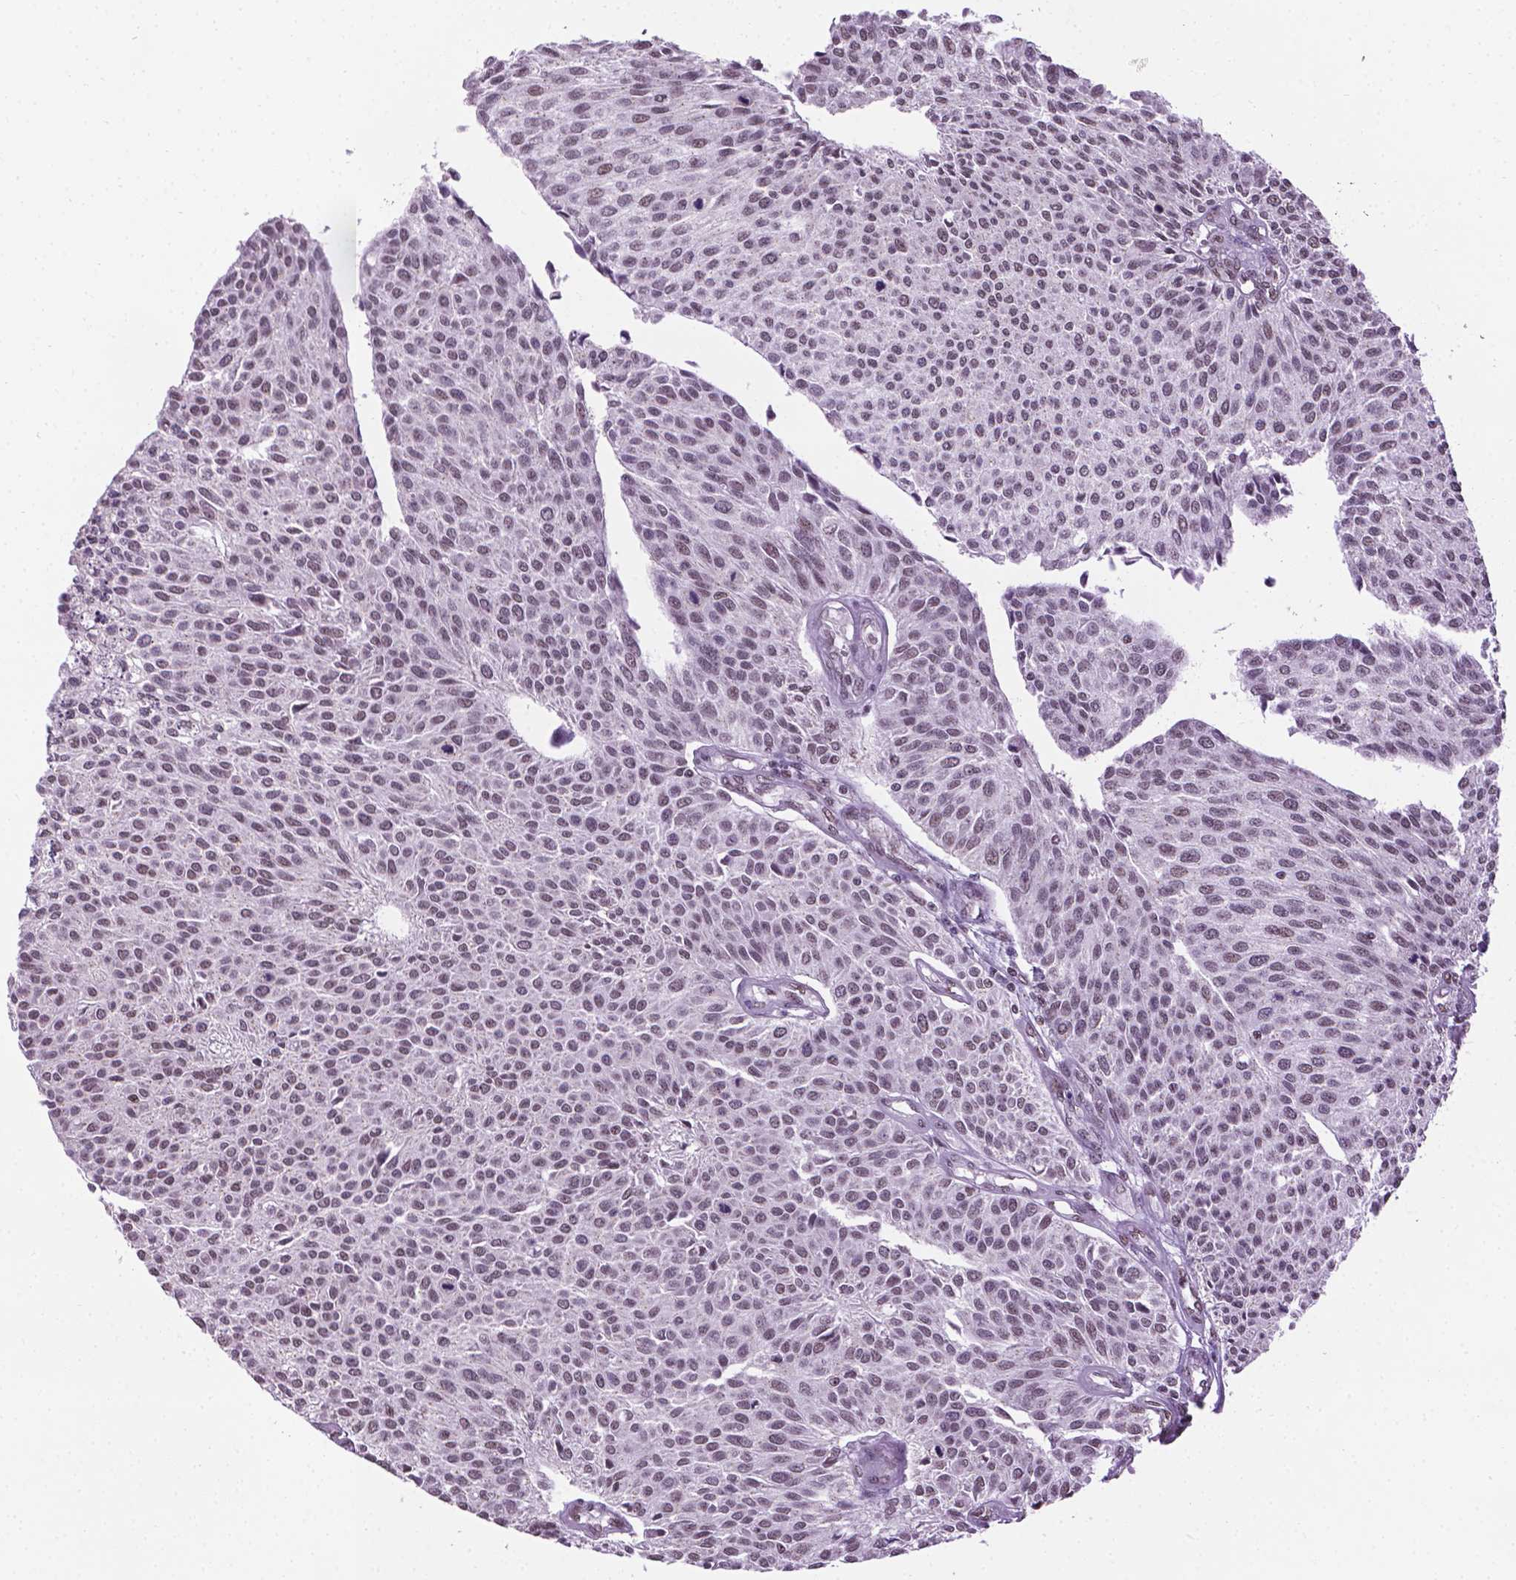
{"staining": {"intensity": "weak", "quantity": "<25%", "location": "nuclear"}, "tissue": "urothelial cancer", "cell_type": "Tumor cells", "image_type": "cancer", "snomed": [{"axis": "morphology", "description": "Urothelial carcinoma, NOS"}, {"axis": "topography", "description": "Urinary bladder"}], "caption": "This is an immunohistochemistry (IHC) micrograph of transitional cell carcinoma. There is no positivity in tumor cells.", "gene": "ABI2", "patient": {"sex": "male", "age": 55}}